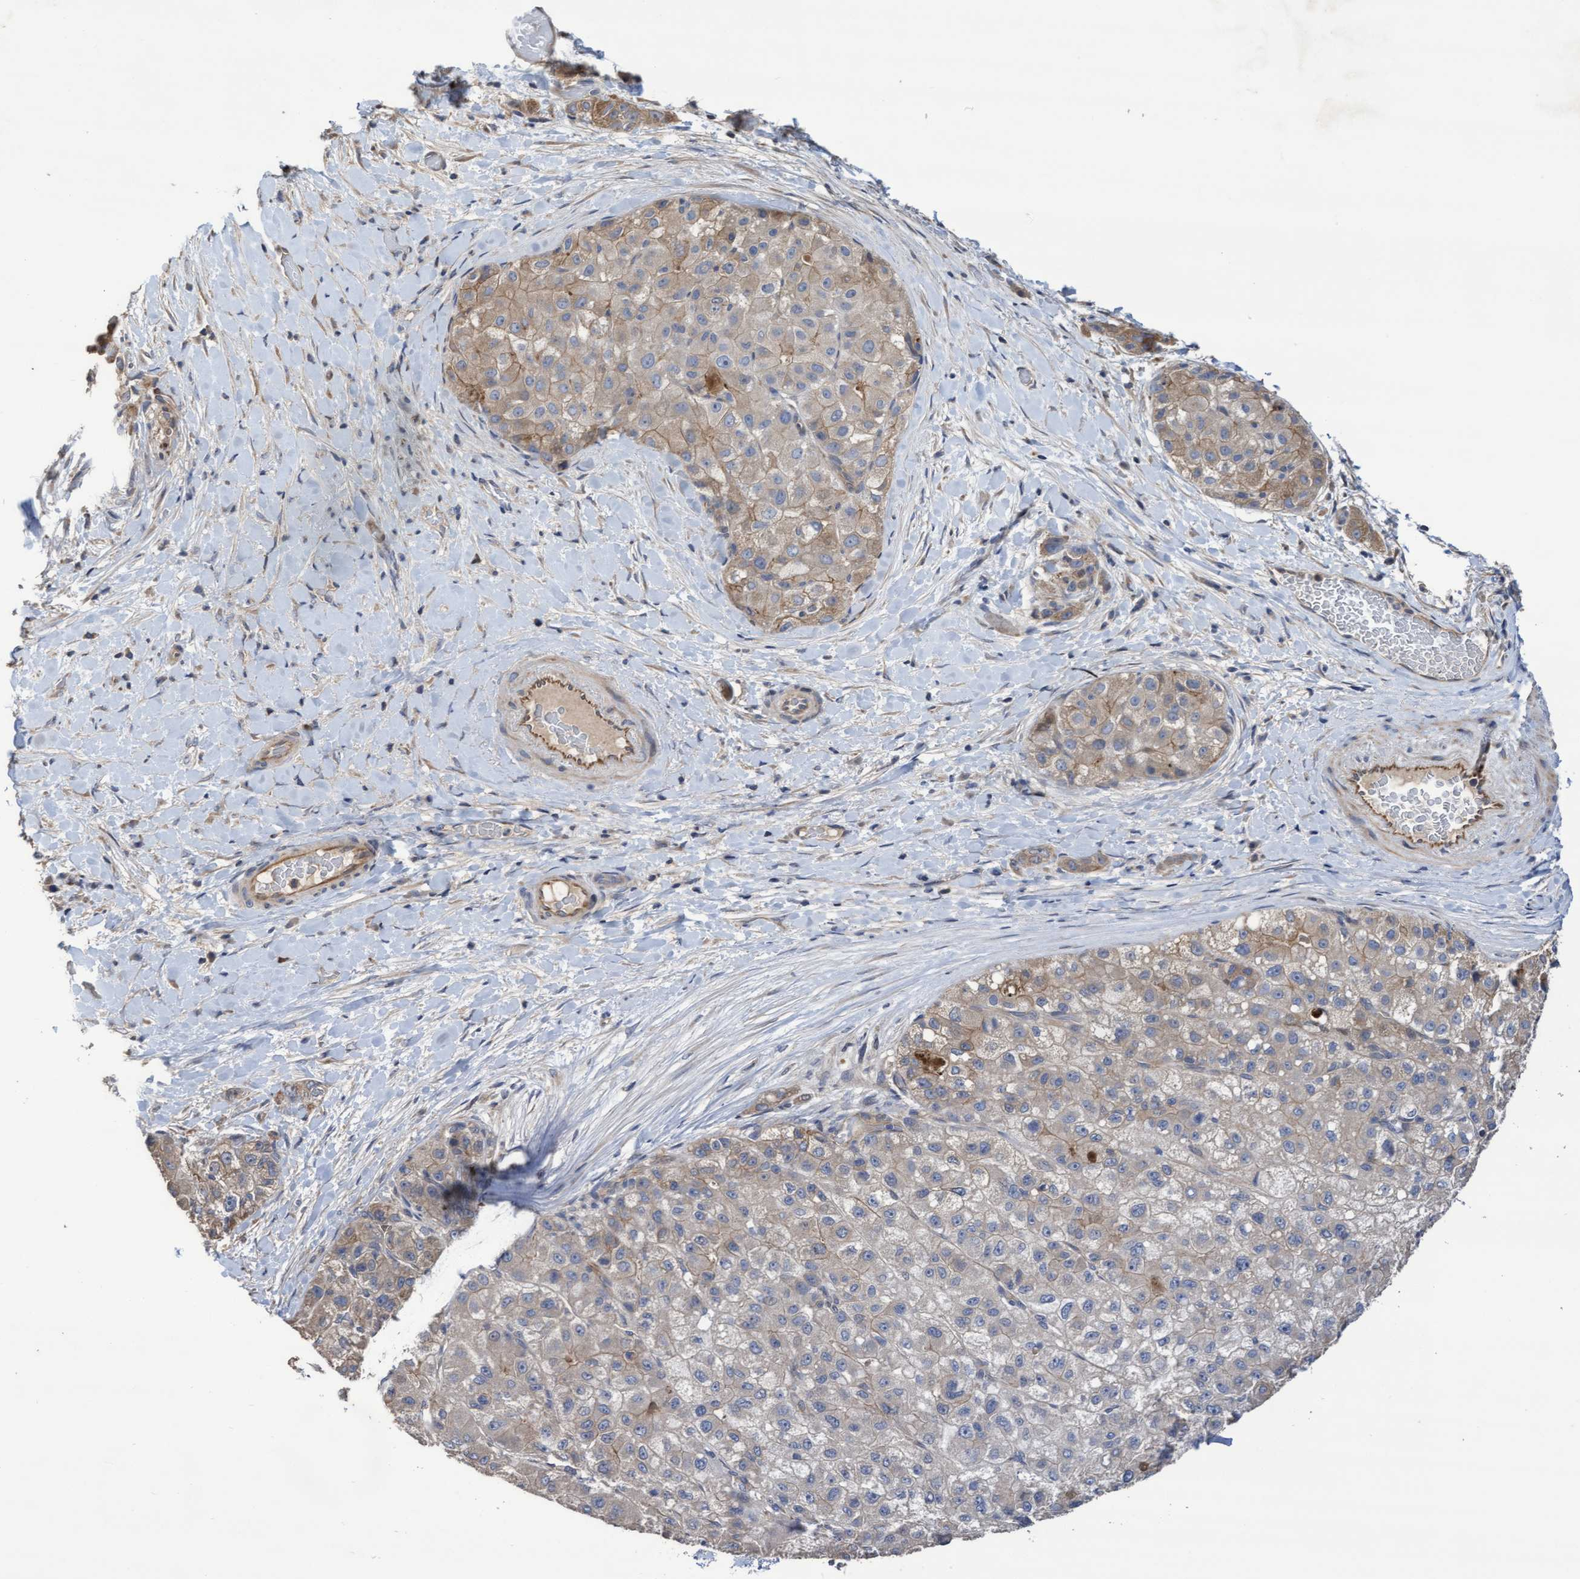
{"staining": {"intensity": "weak", "quantity": "25%-75%", "location": "cytoplasmic/membranous"}, "tissue": "liver cancer", "cell_type": "Tumor cells", "image_type": "cancer", "snomed": [{"axis": "morphology", "description": "Carcinoma, Hepatocellular, NOS"}, {"axis": "topography", "description": "Liver"}], "caption": "Immunohistochemistry (IHC) of liver cancer (hepatocellular carcinoma) reveals low levels of weak cytoplasmic/membranous staining in about 25%-75% of tumor cells.", "gene": "KRT24", "patient": {"sex": "male", "age": 80}}